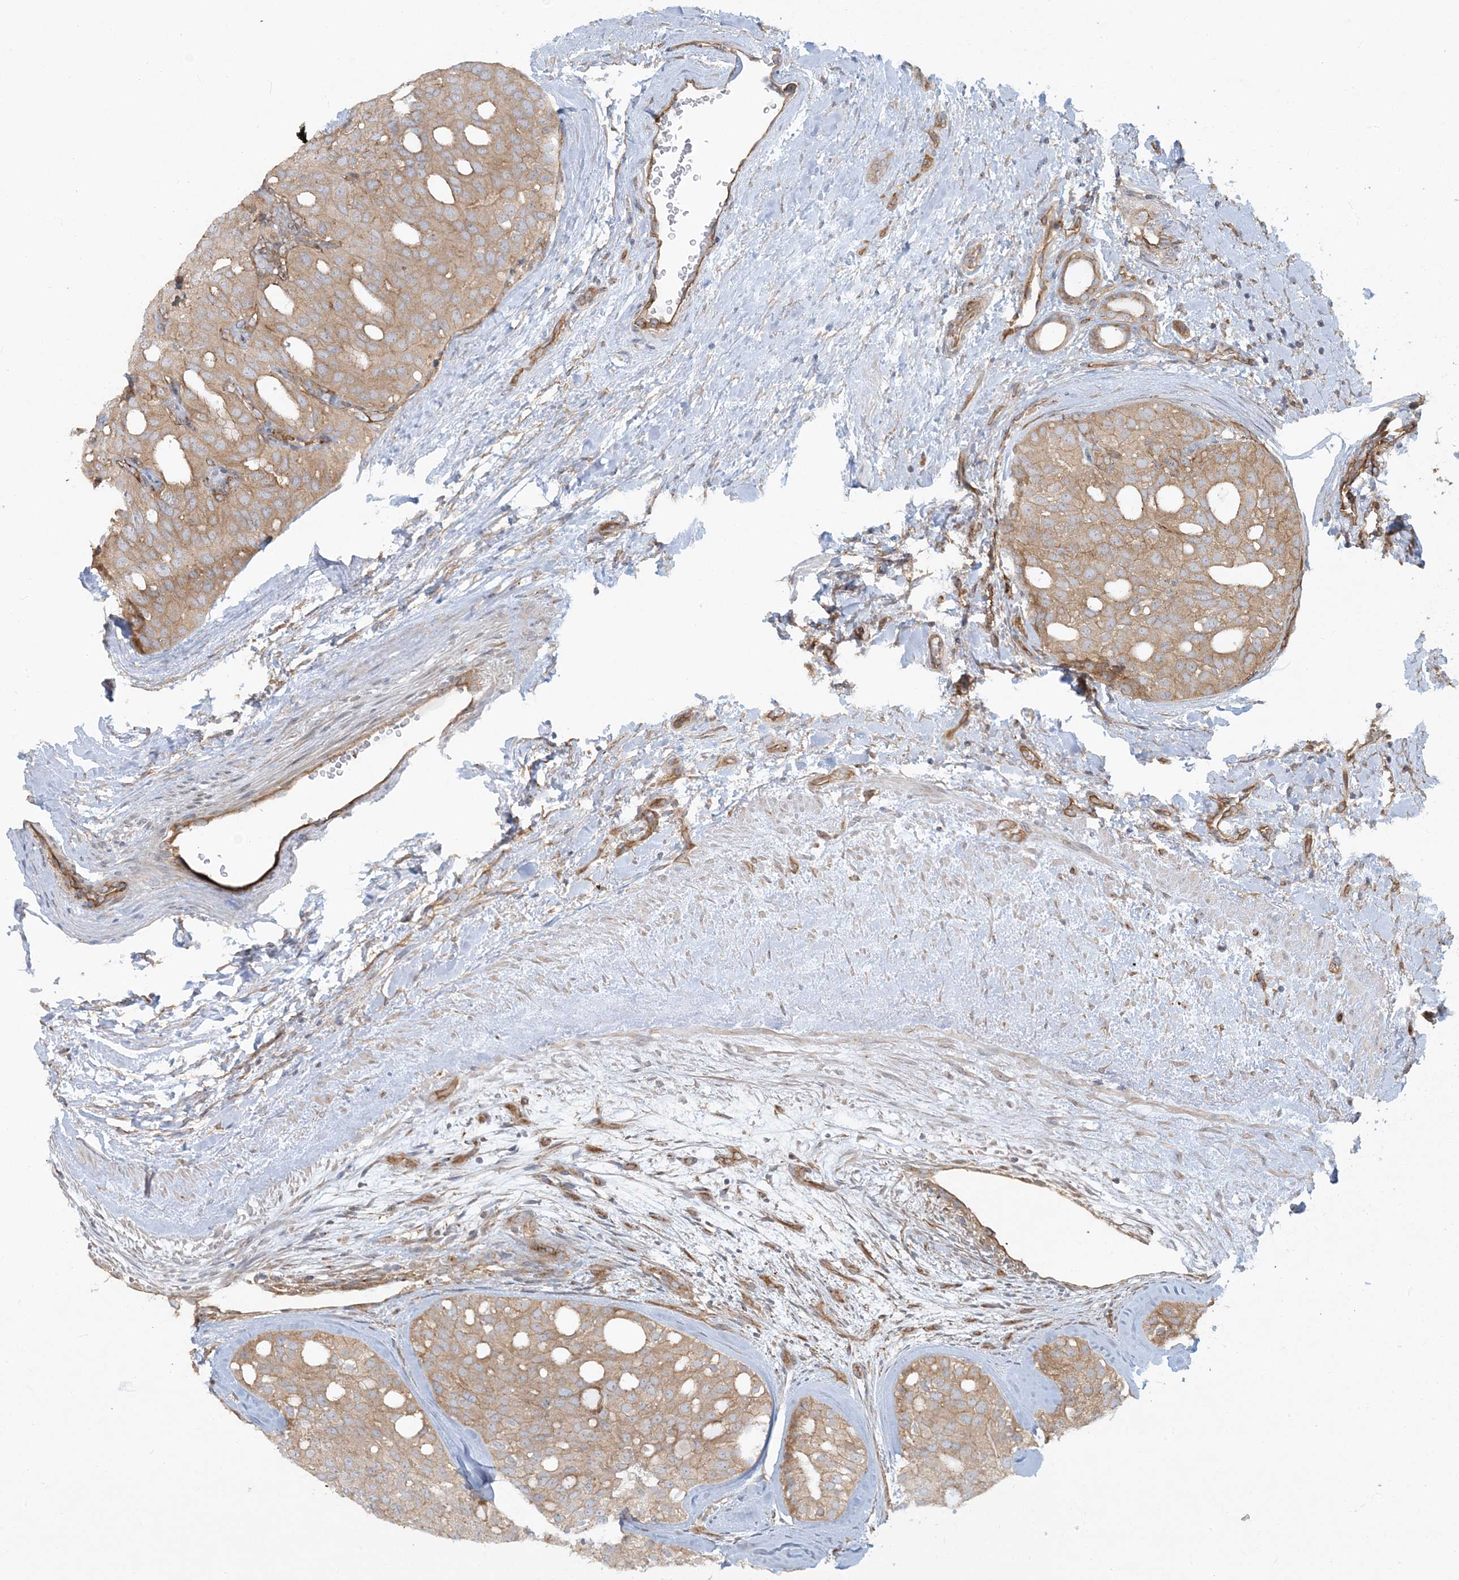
{"staining": {"intensity": "moderate", "quantity": ">75%", "location": "cytoplasmic/membranous"}, "tissue": "thyroid cancer", "cell_type": "Tumor cells", "image_type": "cancer", "snomed": [{"axis": "morphology", "description": "Follicular adenoma carcinoma, NOS"}, {"axis": "topography", "description": "Thyroid gland"}], "caption": "A micrograph showing moderate cytoplasmic/membranous staining in about >75% of tumor cells in thyroid cancer, as visualized by brown immunohistochemical staining.", "gene": "ATP23", "patient": {"sex": "male", "age": 75}}